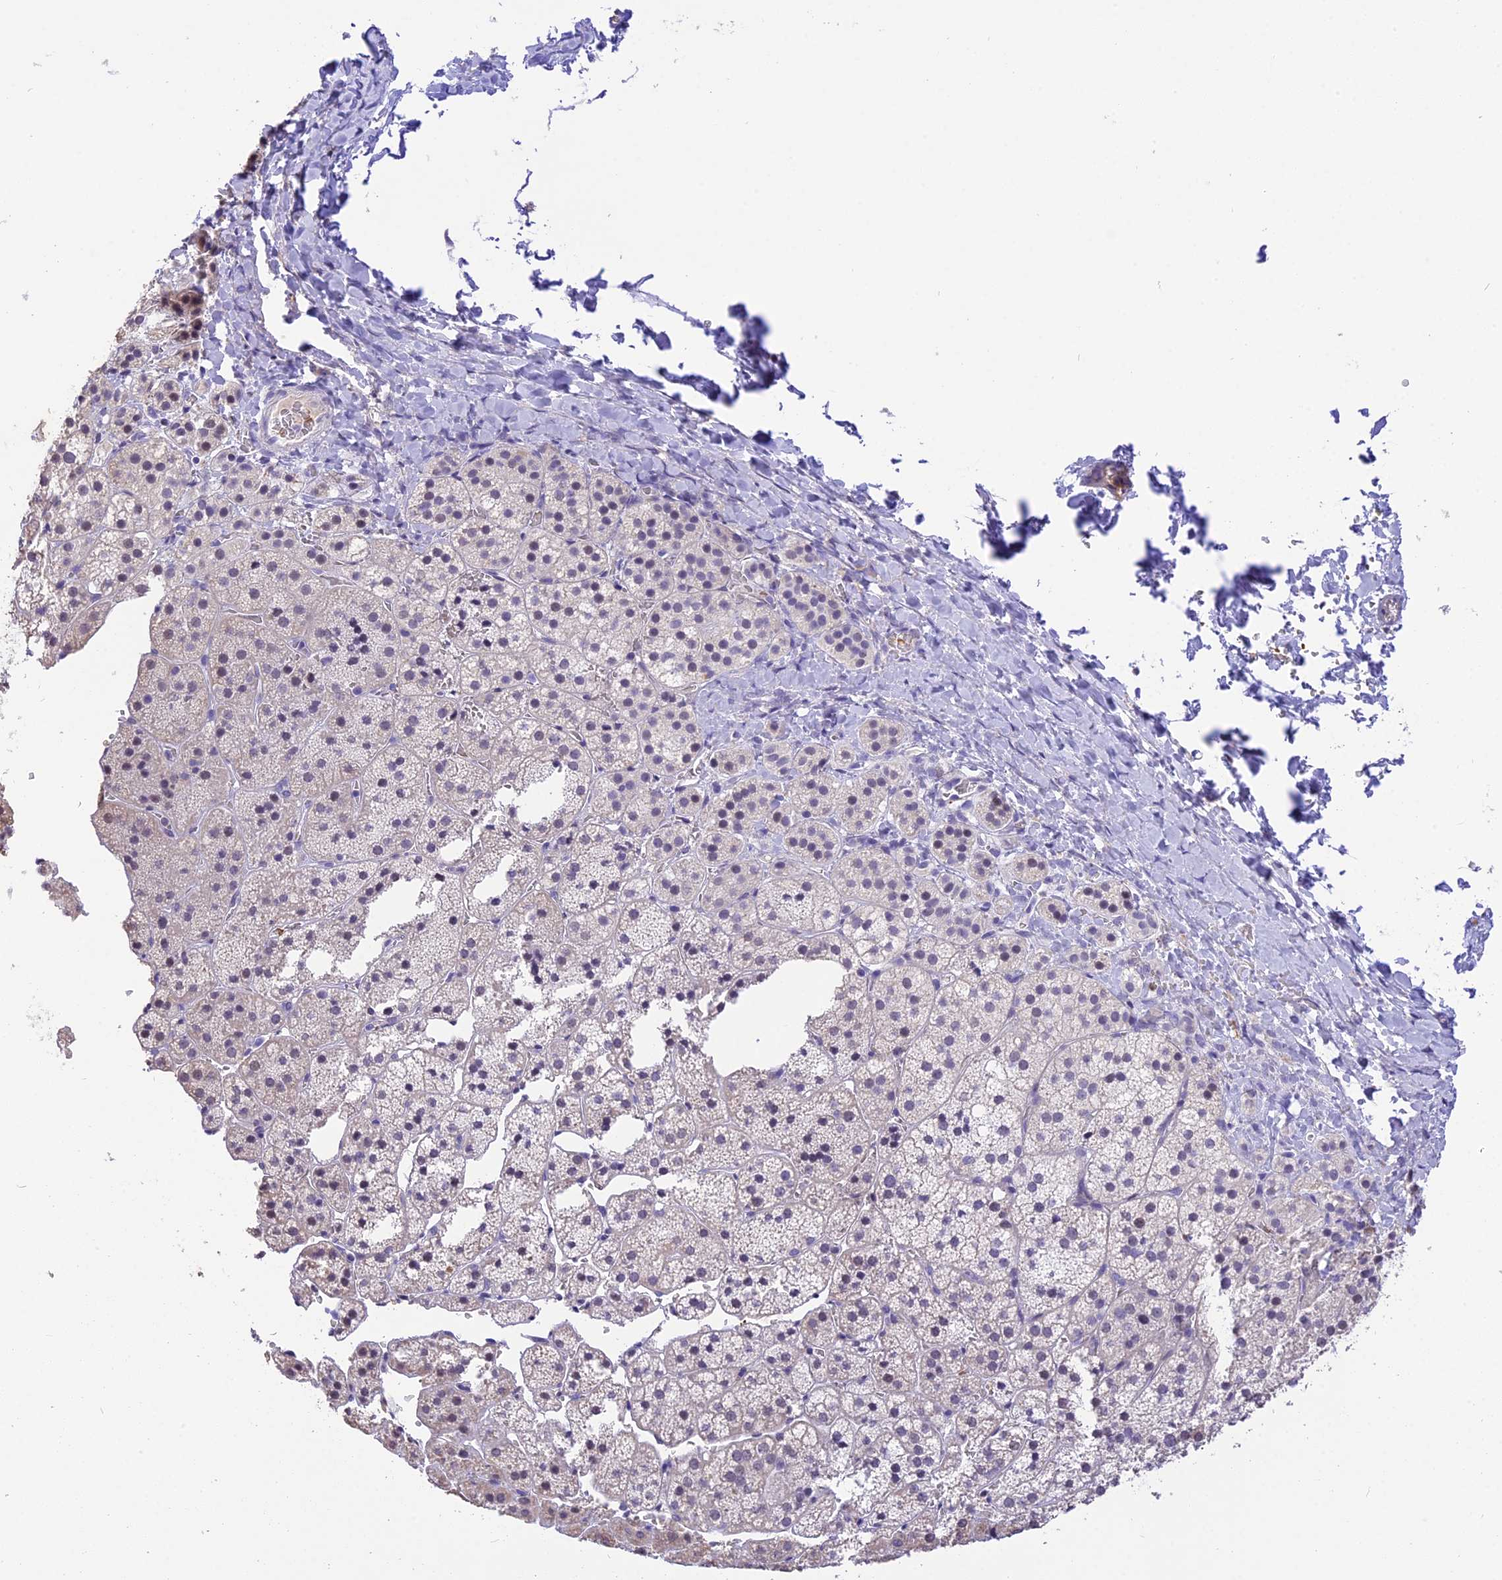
{"staining": {"intensity": "weak", "quantity": "<25%", "location": "cytoplasmic/membranous"}, "tissue": "adrenal gland", "cell_type": "Glandular cells", "image_type": "normal", "snomed": [{"axis": "morphology", "description": "Normal tissue, NOS"}, {"axis": "topography", "description": "Adrenal gland"}], "caption": "Immunohistochemistry photomicrograph of unremarkable adrenal gland: human adrenal gland stained with DAB exhibits no significant protein staining in glandular cells.", "gene": "AHSP", "patient": {"sex": "female", "age": 44}}